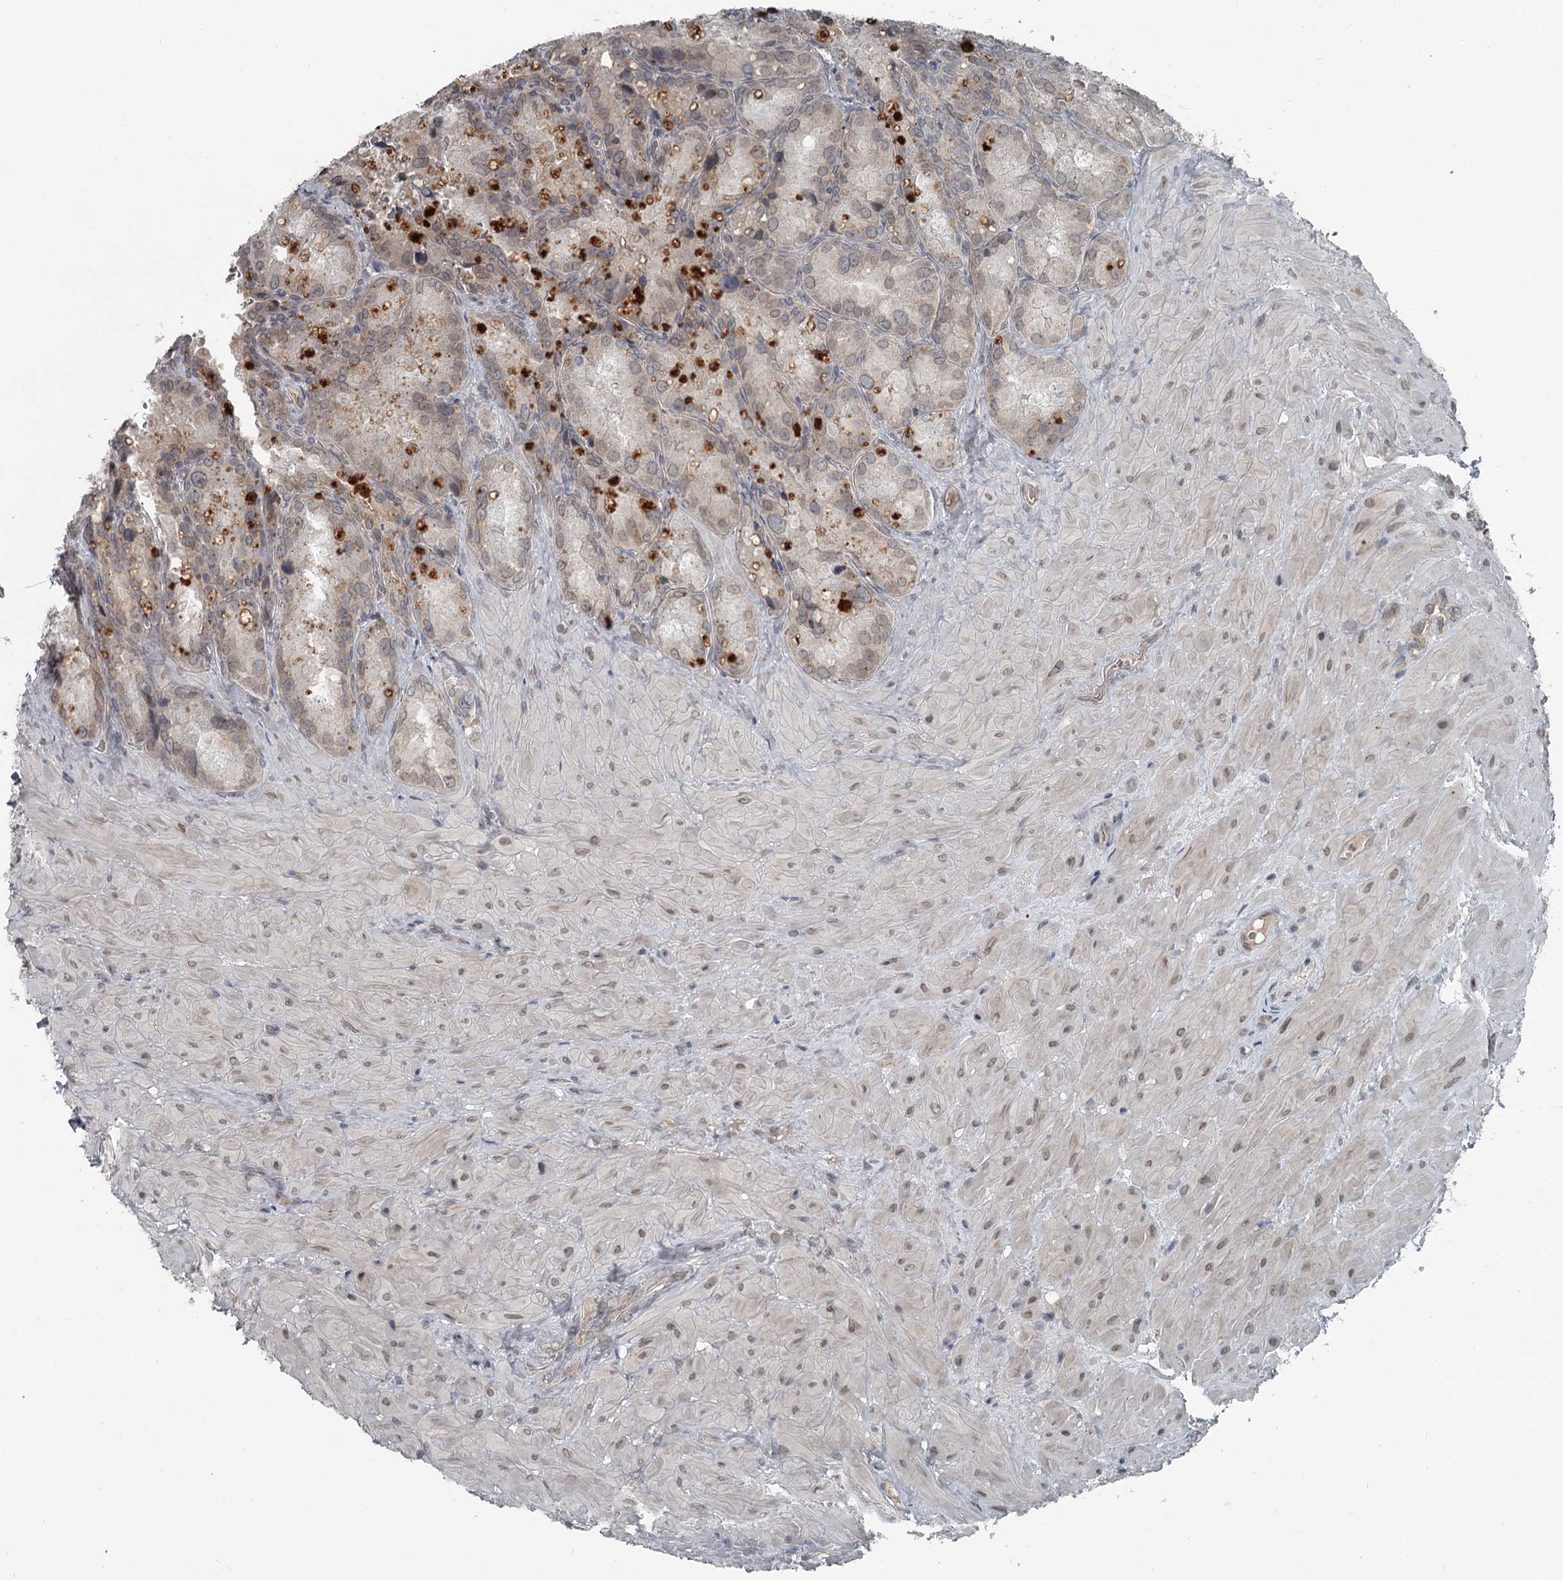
{"staining": {"intensity": "weak", "quantity": "<25%", "location": "cytoplasmic/membranous"}, "tissue": "seminal vesicle", "cell_type": "Glandular cells", "image_type": "normal", "snomed": [{"axis": "morphology", "description": "Normal tissue, NOS"}, {"axis": "topography", "description": "Seminal veicle"}], "caption": "Immunohistochemical staining of benign human seminal vesicle reveals no significant positivity in glandular cells. Brightfield microscopy of immunohistochemistry stained with DAB (3,3'-diaminobenzidine) (brown) and hematoxylin (blue), captured at high magnification.", "gene": "SLC39A8", "patient": {"sex": "male", "age": 62}}